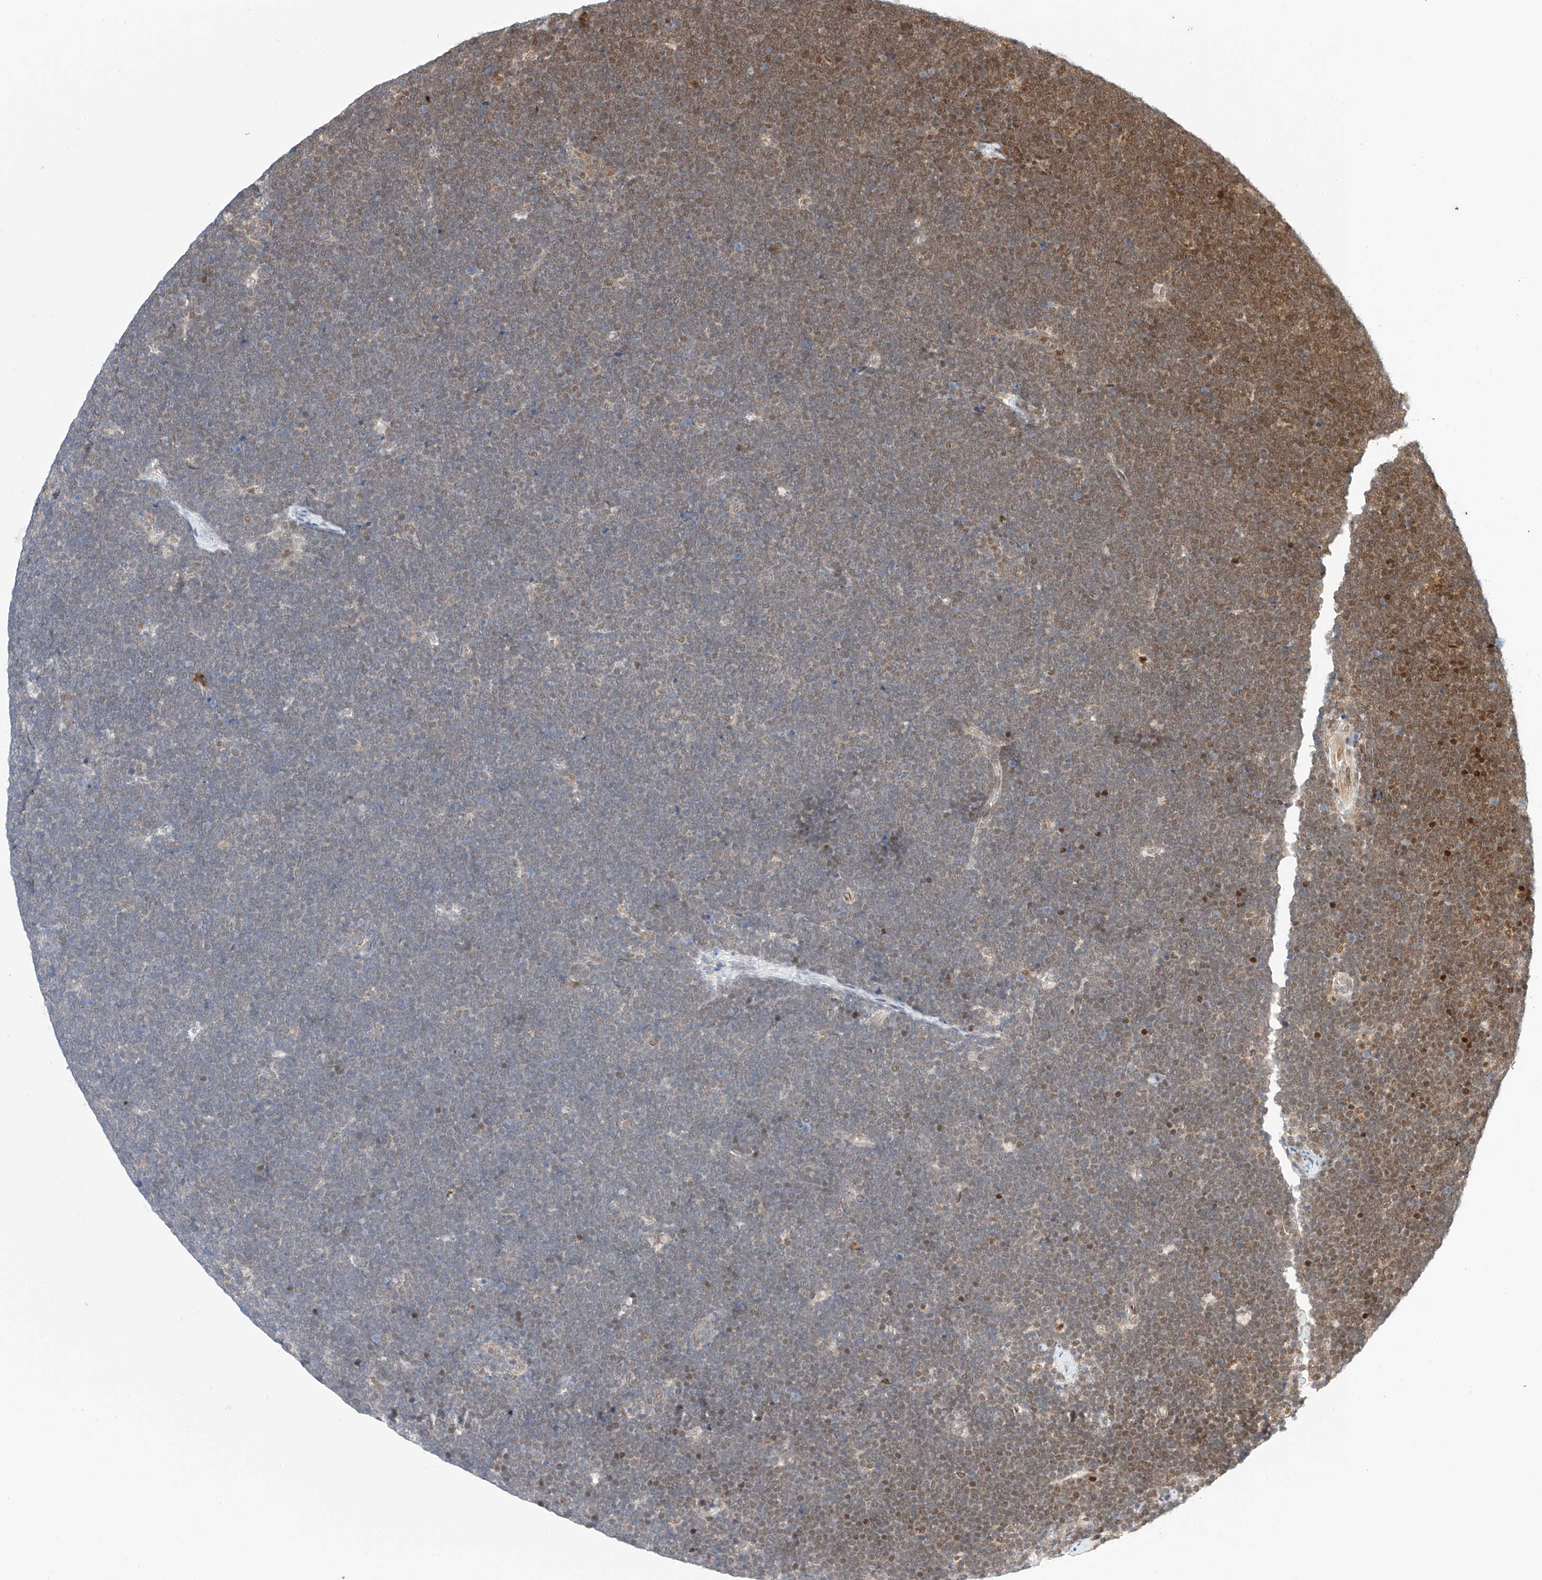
{"staining": {"intensity": "moderate", "quantity": "<25%", "location": "cytoplasmic/membranous,nuclear"}, "tissue": "lymphoma", "cell_type": "Tumor cells", "image_type": "cancer", "snomed": [{"axis": "morphology", "description": "Malignant lymphoma, non-Hodgkin's type, High grade"}, {"axis": "topography", "description": "Lymph node"}], "caption": "An immunohistochemistry histopathology image of tumor tissue is shown. Protein staining in brown shows moderate cytoplasmic/membranous and nuclear positivity in high-grade malignant lymphoma, non-Hodgkin's type within tumor cells.", "gene": "HDAC9", "patient": {"sex": "male", "age": 13}}